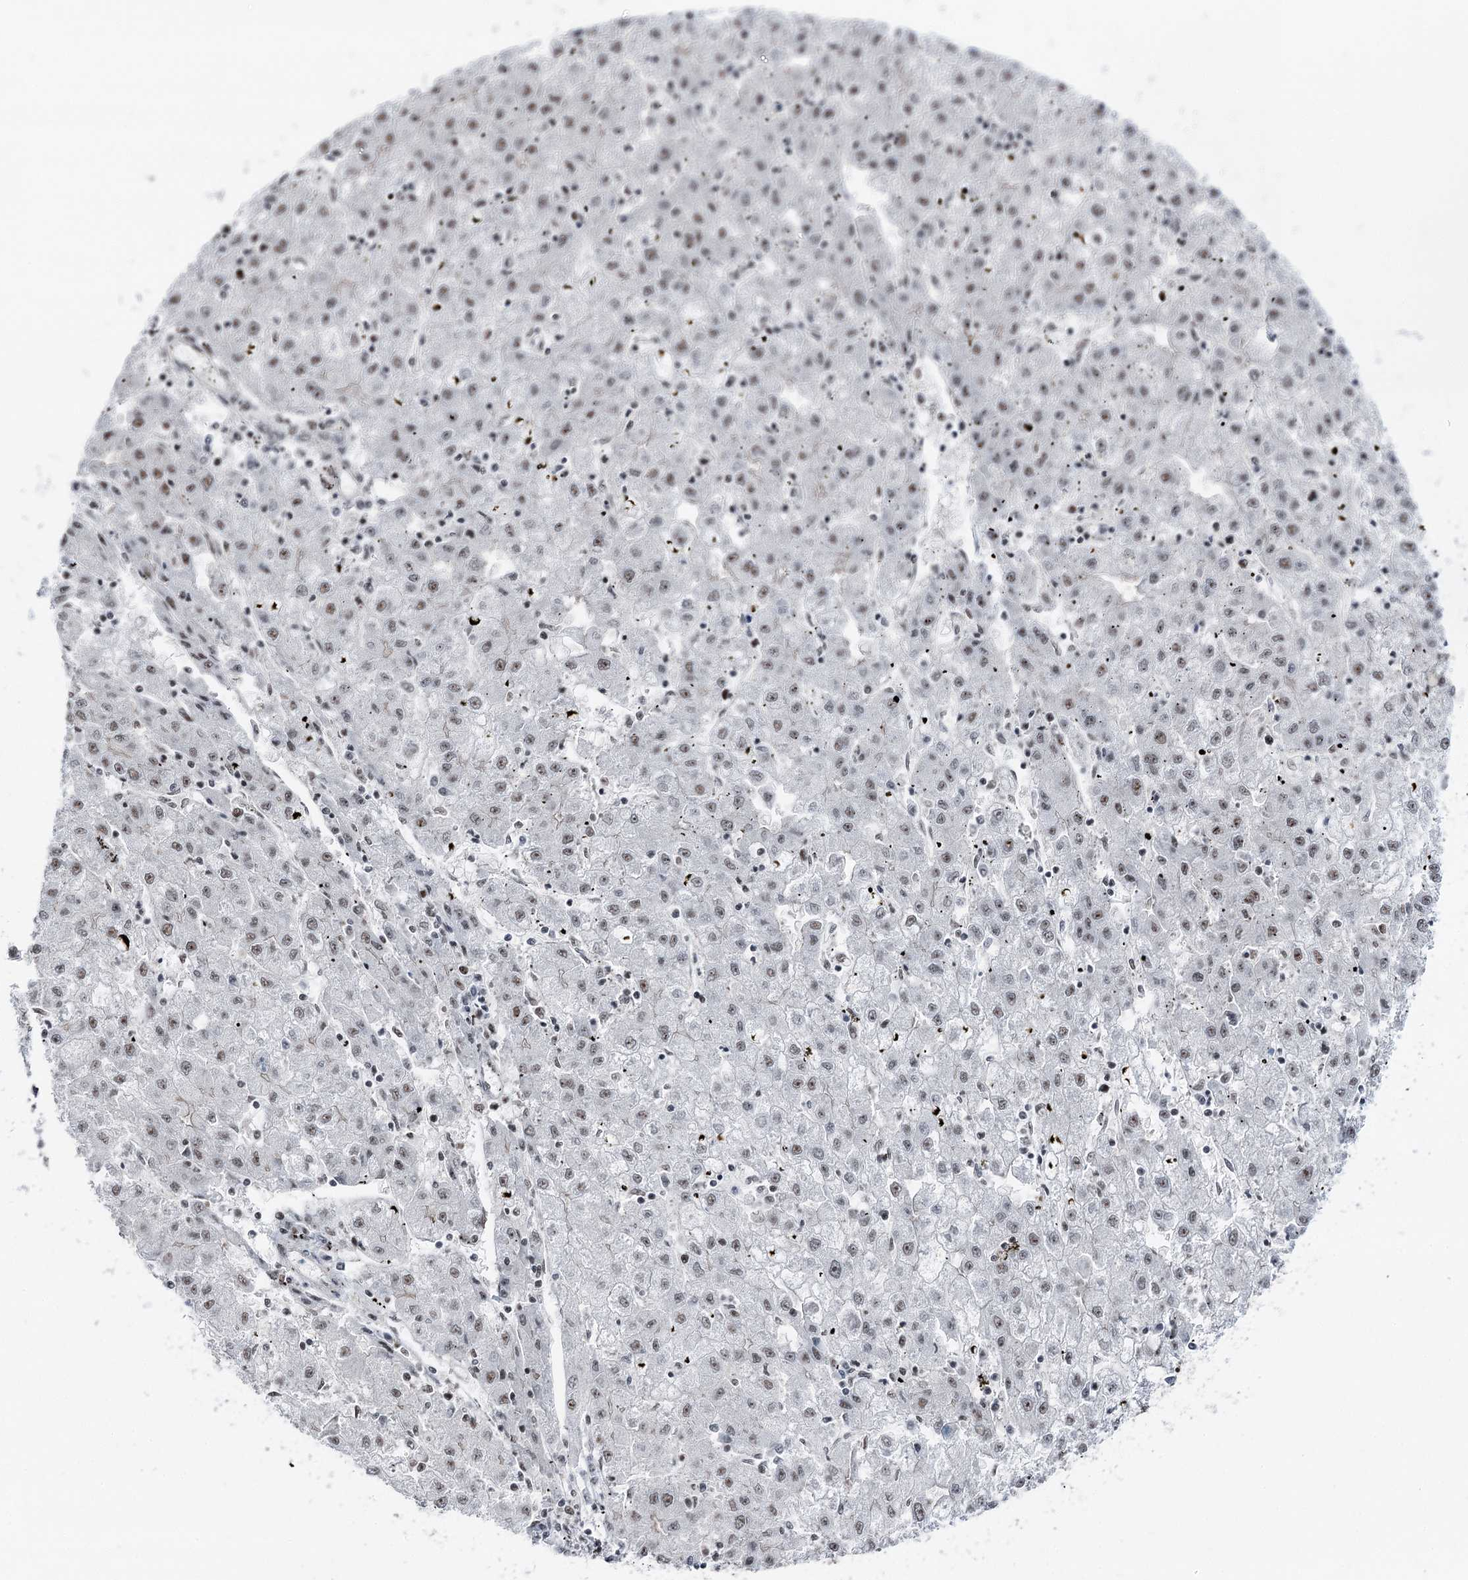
{"staining": {"intensity": "negative", "quantity": "none", "location": "none"}, "tissue": "liver cancer", "cell_type": "Tumor cells", "image_type": "cancer", "snomed": [{"axis": "morphology", "description": "Carcinoma, Hepatocellular, NOS"}, {"axis": "topography", "description": "Liver"}], "caption": "The IHC histopathology image has no significant positivity in tumor cells of liver cancer tissue. The staining was performed using DAB to visualize the protein expression in brown, while the nuclei were stained in blue with hematoxylin (Magnification: 20x).", "gene": "POLR2H", "patient": {"sex": "male", "age": 72}}